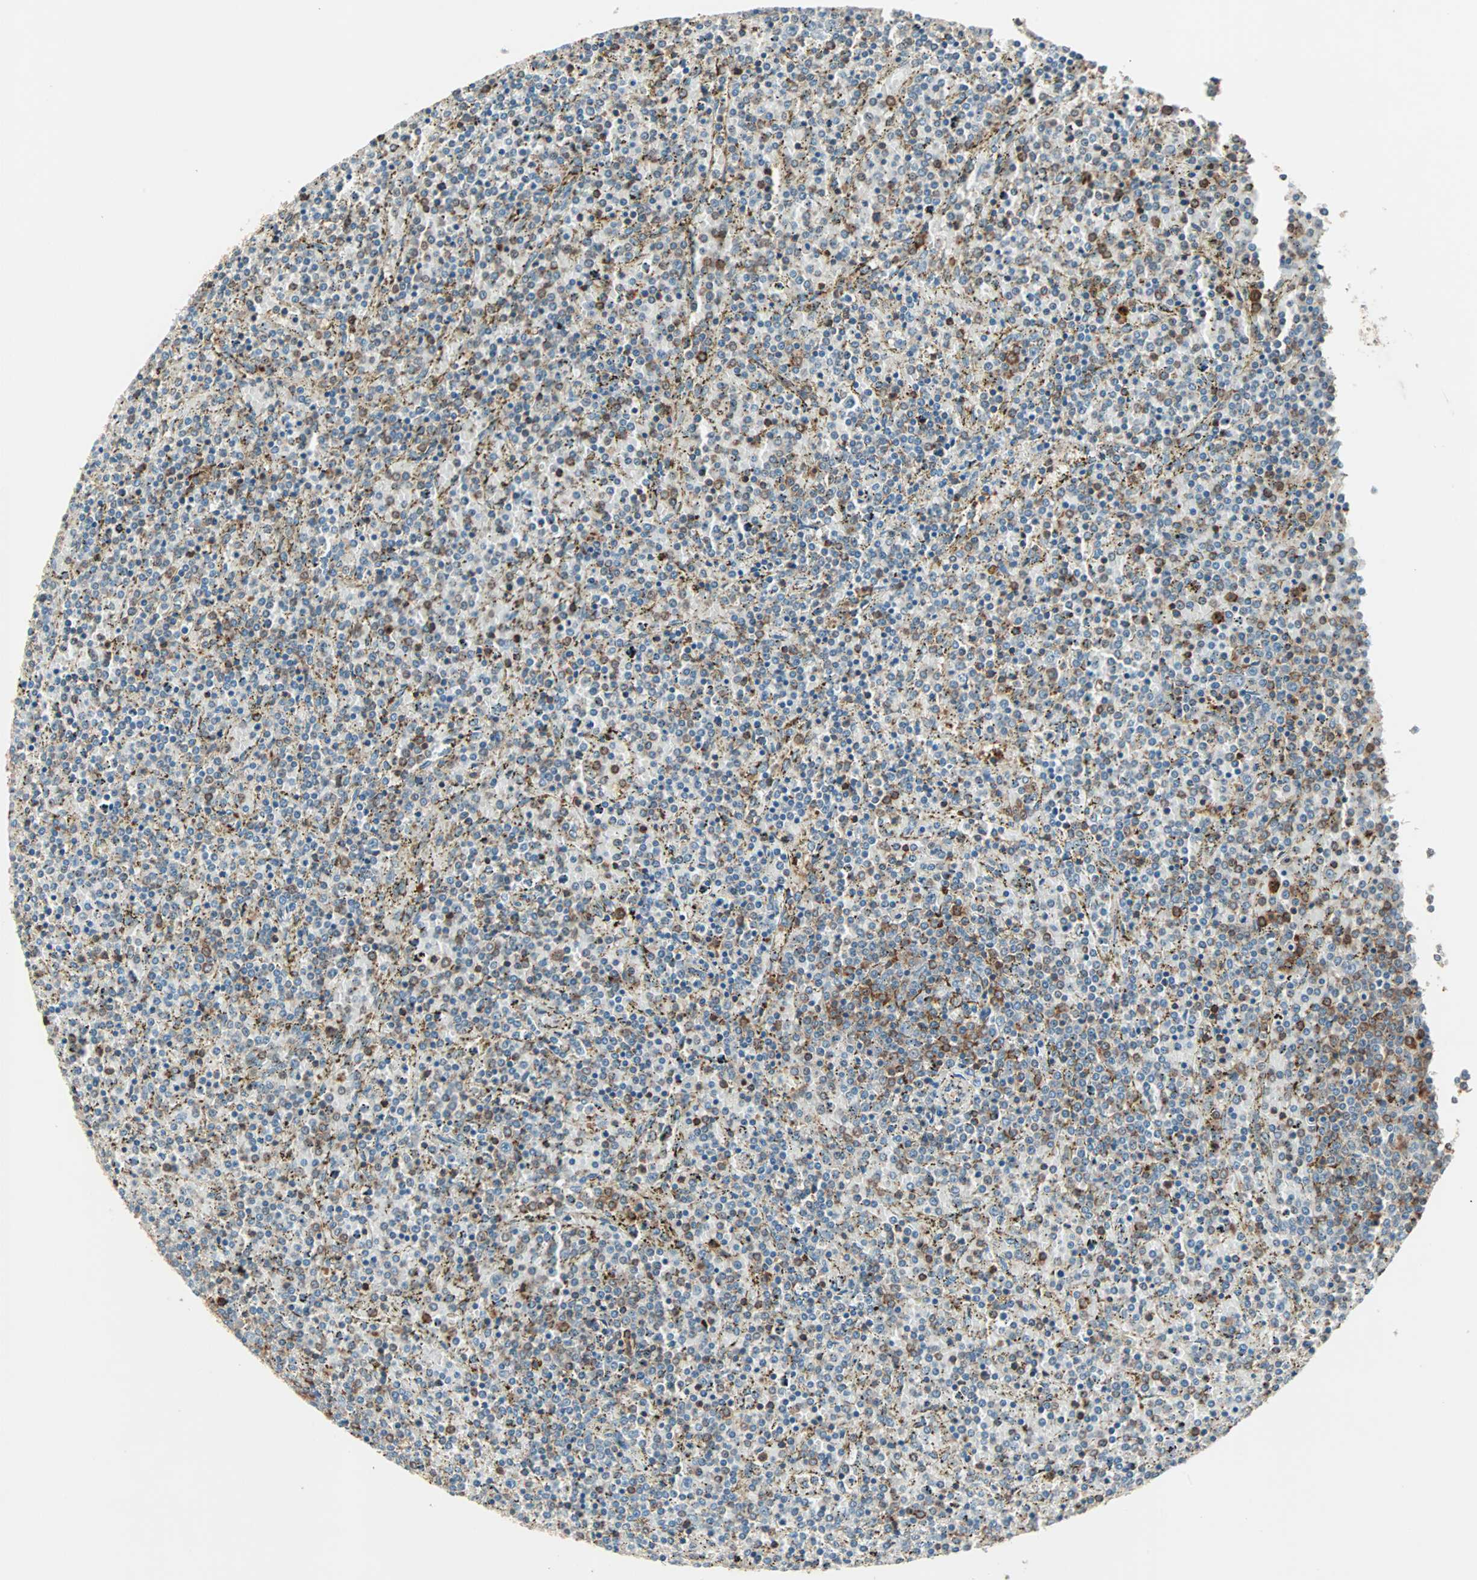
{"staining": {"intensity": "strong", "quantity": "25%-75%", "location": "cytoplasmic/membranous"}, "tissue": "lymphoma", "cell_type": "Tumor cells", "image_type": "cancer", "snomed": [{"axis": "morphology", "description": "Malignant lymphoma, non-Hodgkin's type, Low grade"}, {"axis": "topography", "description": "Spleen"}], "caption": "Tumor cells exhibit high levels of strong cytoplasmic/membranous positivity in about 25%-75% of cells in lymphoma.", "gene": "TEC", "patient": {"sex": "female", "age": 77}}